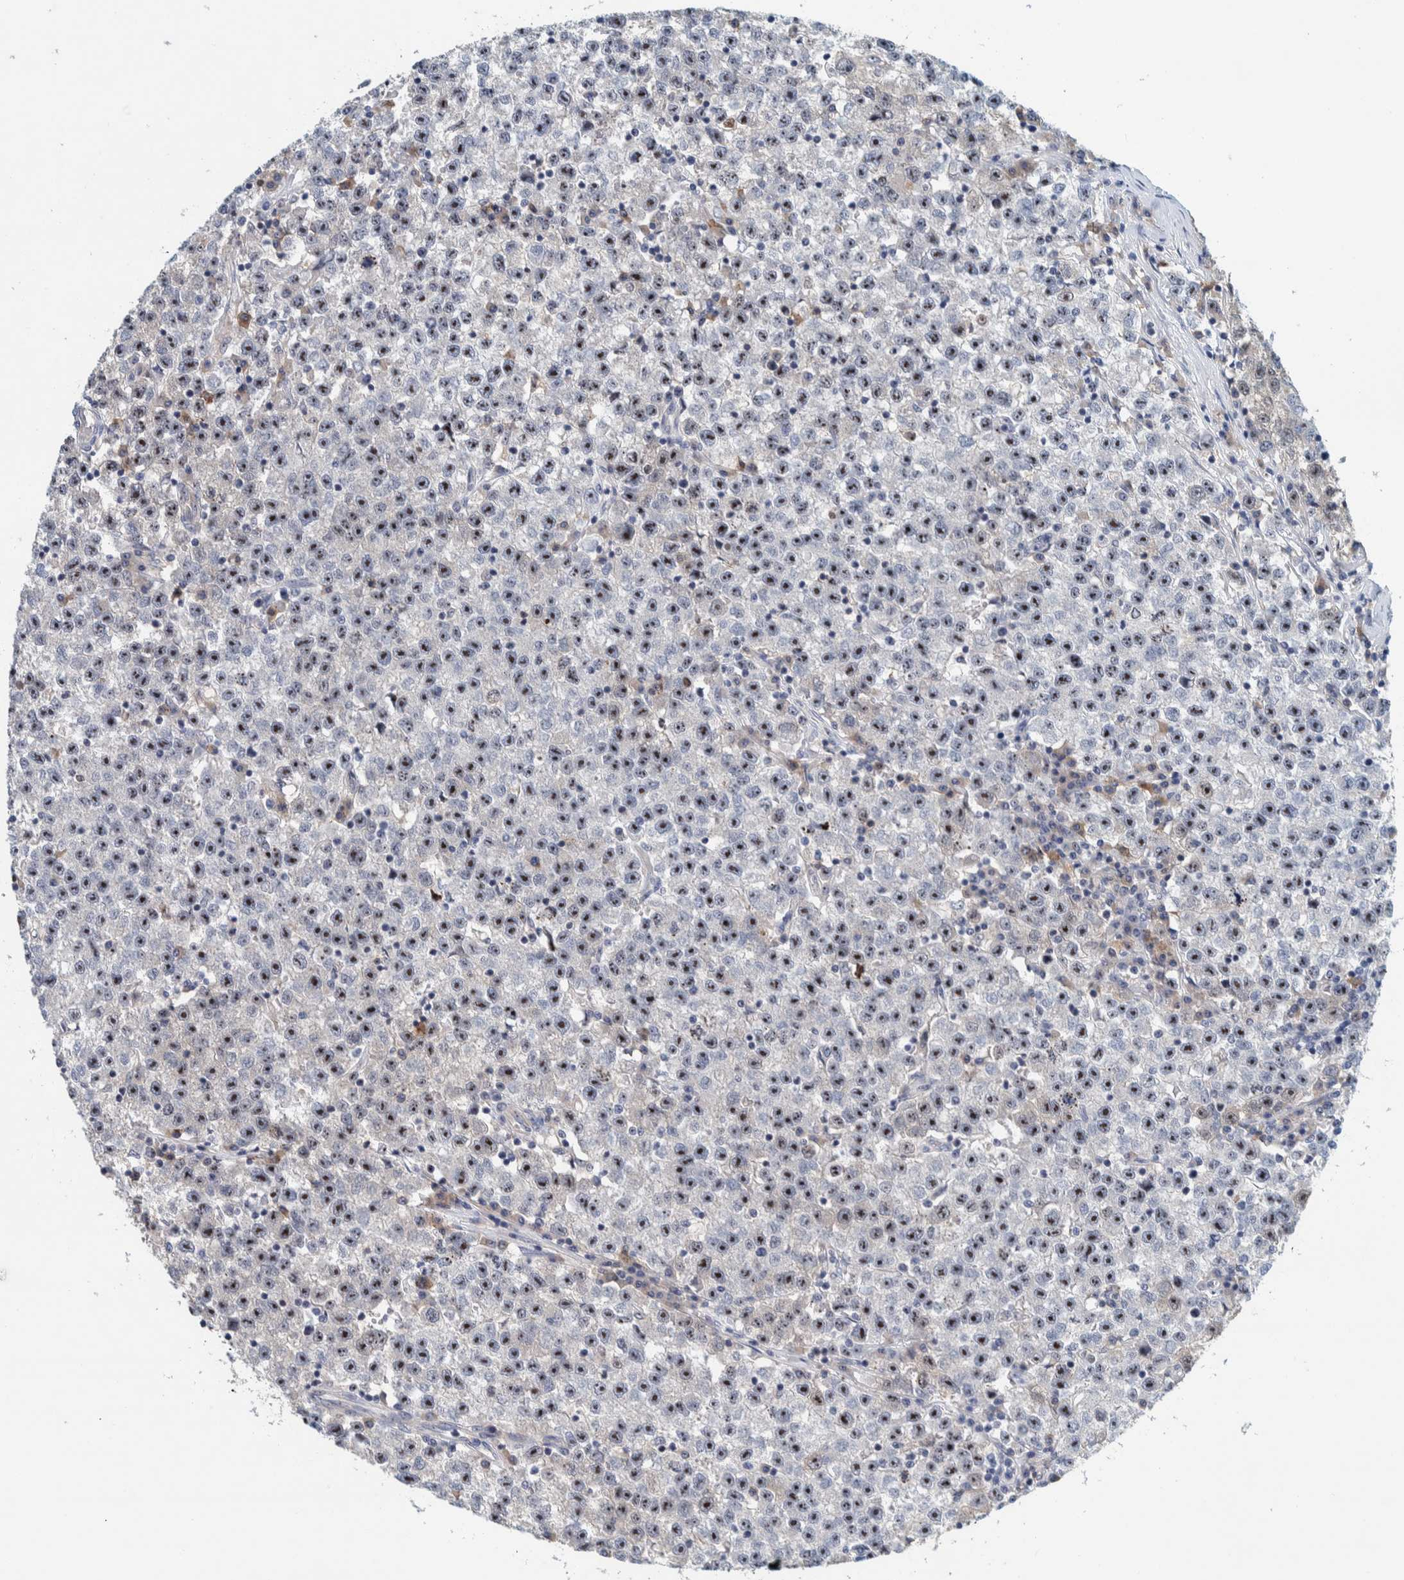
{"staining": {"intensity": "strong", "quantity": ">75%", "location": "nuclear"}, "tissue": "testis cancer", "cell_type": "Tumor cells", "image_type": "cancer", "snomed": [{"axis": "morphology", "description": "Seminoma, NOS"}, {"axis": "topography", "description": "Testis"}], "caption": "A high amount of strong nuclear staining is present in approximately >75% of tumor cells in testis cancer (seminoma) tissue. (IHC, brightfield microscopy, high magnification).", "gene": "NOL11", "patient": {"sex": "male", "age": 22}}